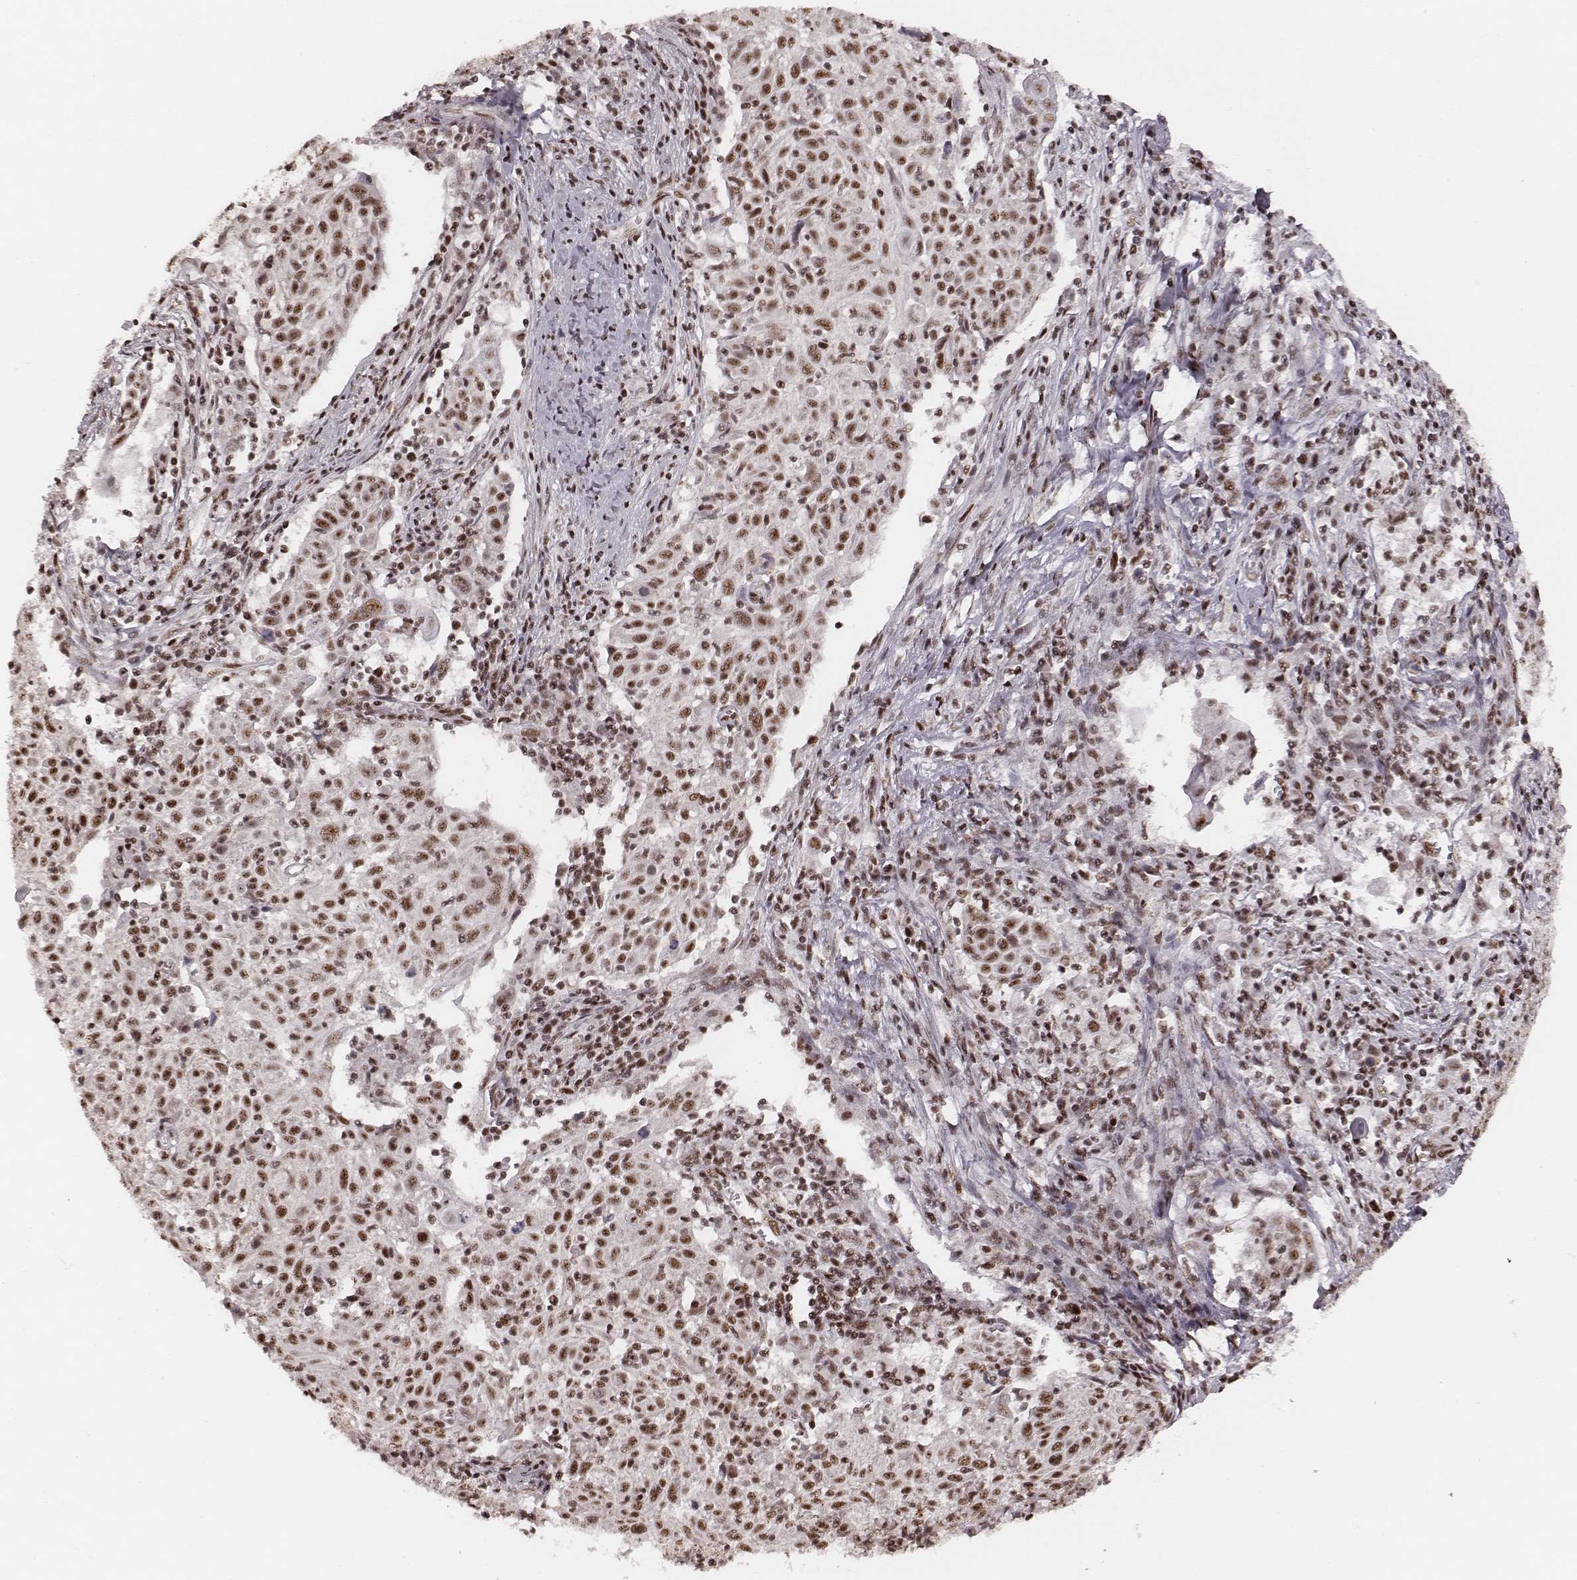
{"staining": {"intensity": "moderate", "quantity": ">75%", "location": "nuclear"}, "tissue": "cervical cancer", "cell_type": "Tumor cells", "image_type": "cancer", "snomed": [{"axis": "morphology", "description": "Squamous cell carcinoma, NOS"}, {"axis": "topography", "description": "Cervix"}], "caption": "Brown immunohistochemical staining in human squamous cell carcinoma (cervical) displays moderate nuclear positivity in about >75% of tumor cells.", "gene": "LUC7L", "patient": {"sex": "female", "age": 39}}